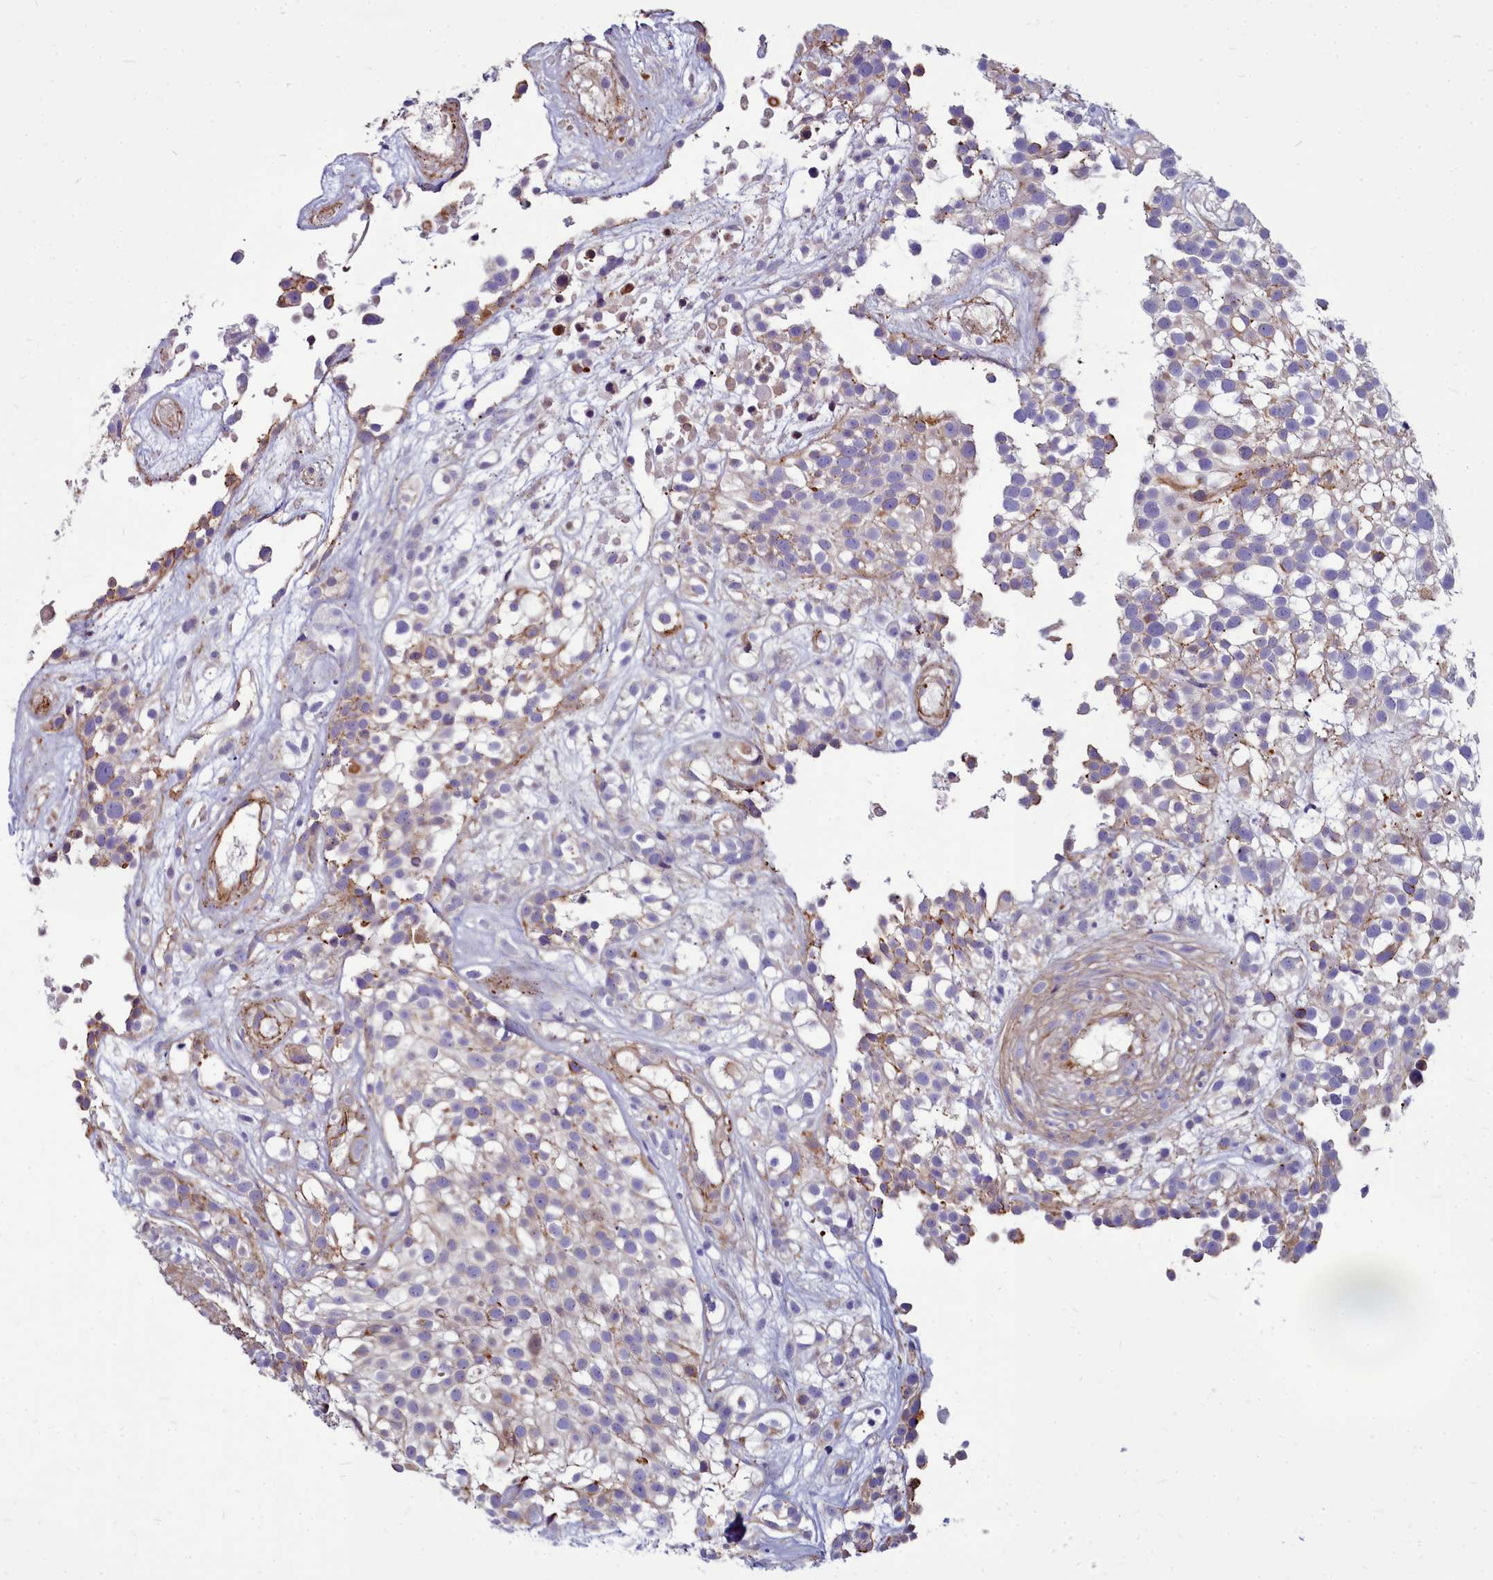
{"staining": {"intensity": "negative", "quantity": "none", "location": "none"}, "tissue": "urothelial cancer", "cell_type": "Tumor cells", "image_type": "cancer", "snomed": [{"axis": "morphology", "description": "Urothelial carcinoma, High grade"}, {"axis": "topography", "description": "Urinary bladder"}], "caption": "Photomicrograph shows no protein staining in tumor cells of urothelial carcinoma (high-grade) tissue.", "gene": "TTC5", "patient": {"sex": "male", "age": 56}}